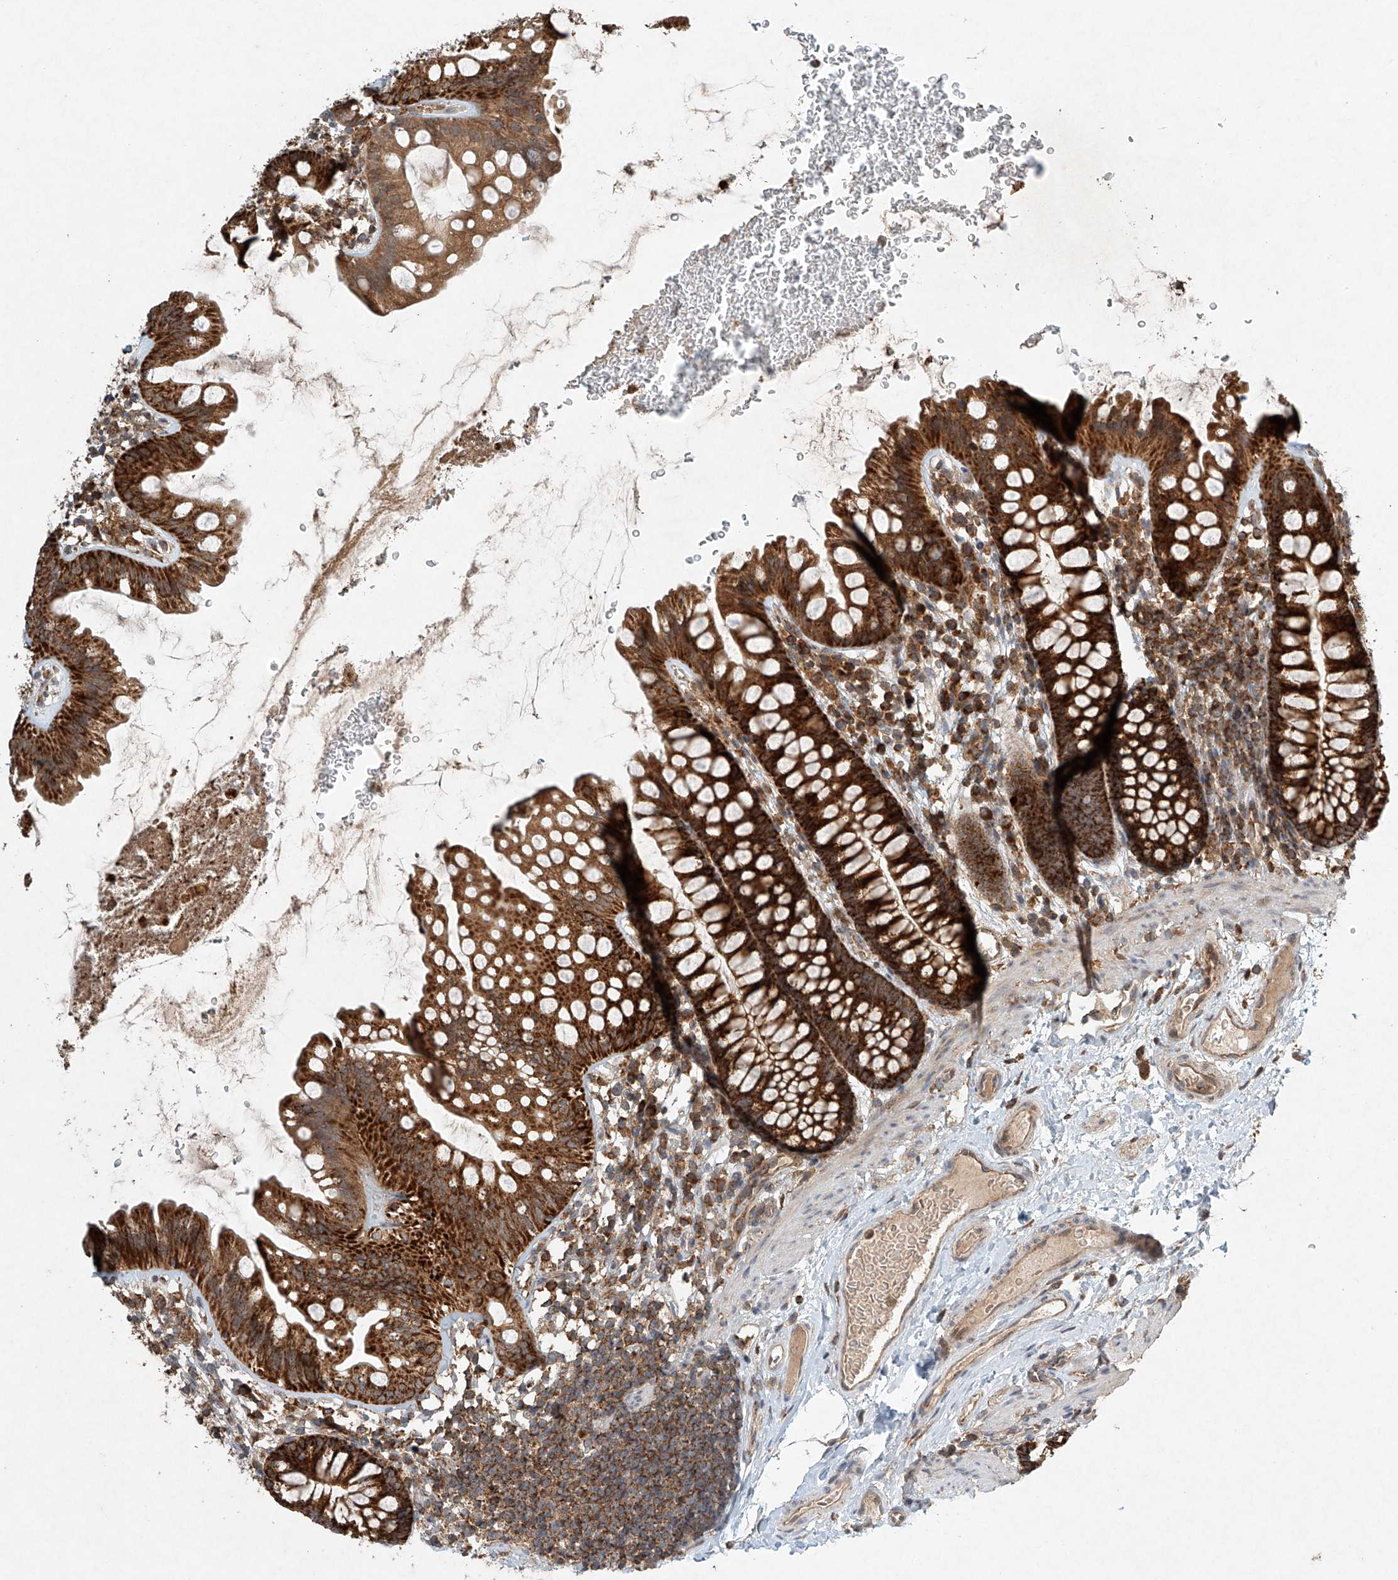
{"staining": {"intensity": "moderate", "quantity": ">75%", "location": "cytoplasmic/membranous"}, "tissue": "colon", "cell_type": "Endothelial cells", "image_type": "normal", "snomed": [{"axis": "morphology", "description": "Normal tissue, NOS"}, {"axis": "topography", "description": "Colon"}], "caption": "Protein staining of normal colon reveals moderate cytoplasmic/membranous positivity in approximately >75% of endothelial cells.", "gene": "DCAF11", "patient": {"sex": "female", "age": 62}}